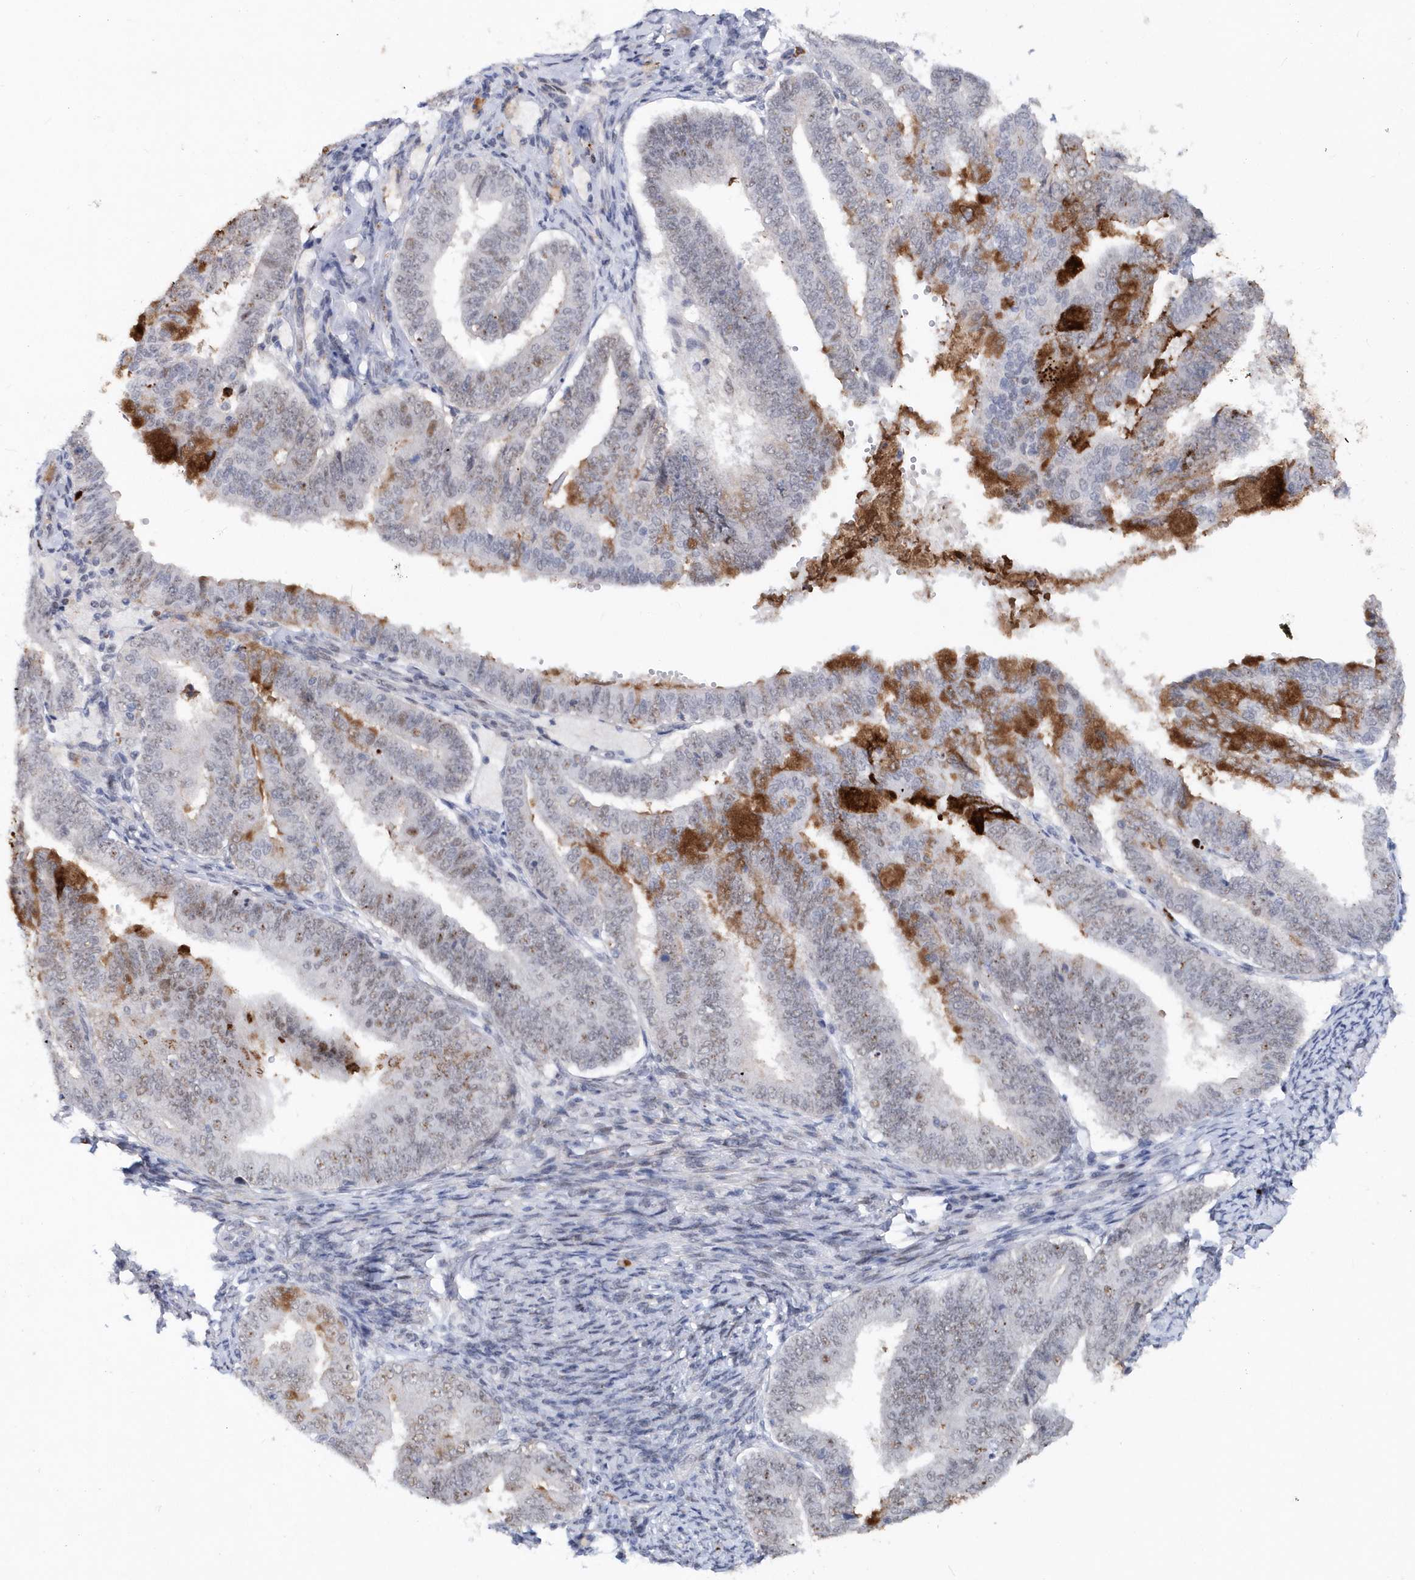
{"staining": {"intensity": "strong", "quantity": "<25%", "location": "cytoplasmic/membranous"}, "tissue": "endometrial cancer", "cell_type": "Tumor cells", "image_type": "cancer", "snomed": [{"axis": "morphology", "description": "Adenocarcinoma, NOS"}, {"axis": "topography", "description": "Endometrium"}], "caption": "Endometrial adenocarcinoma stained for a protein displays strong cytoplasmic/membranous positivity in tumor cells.", "gene": "ASCL4", "patient": {"sex": "female", "age": 63}}